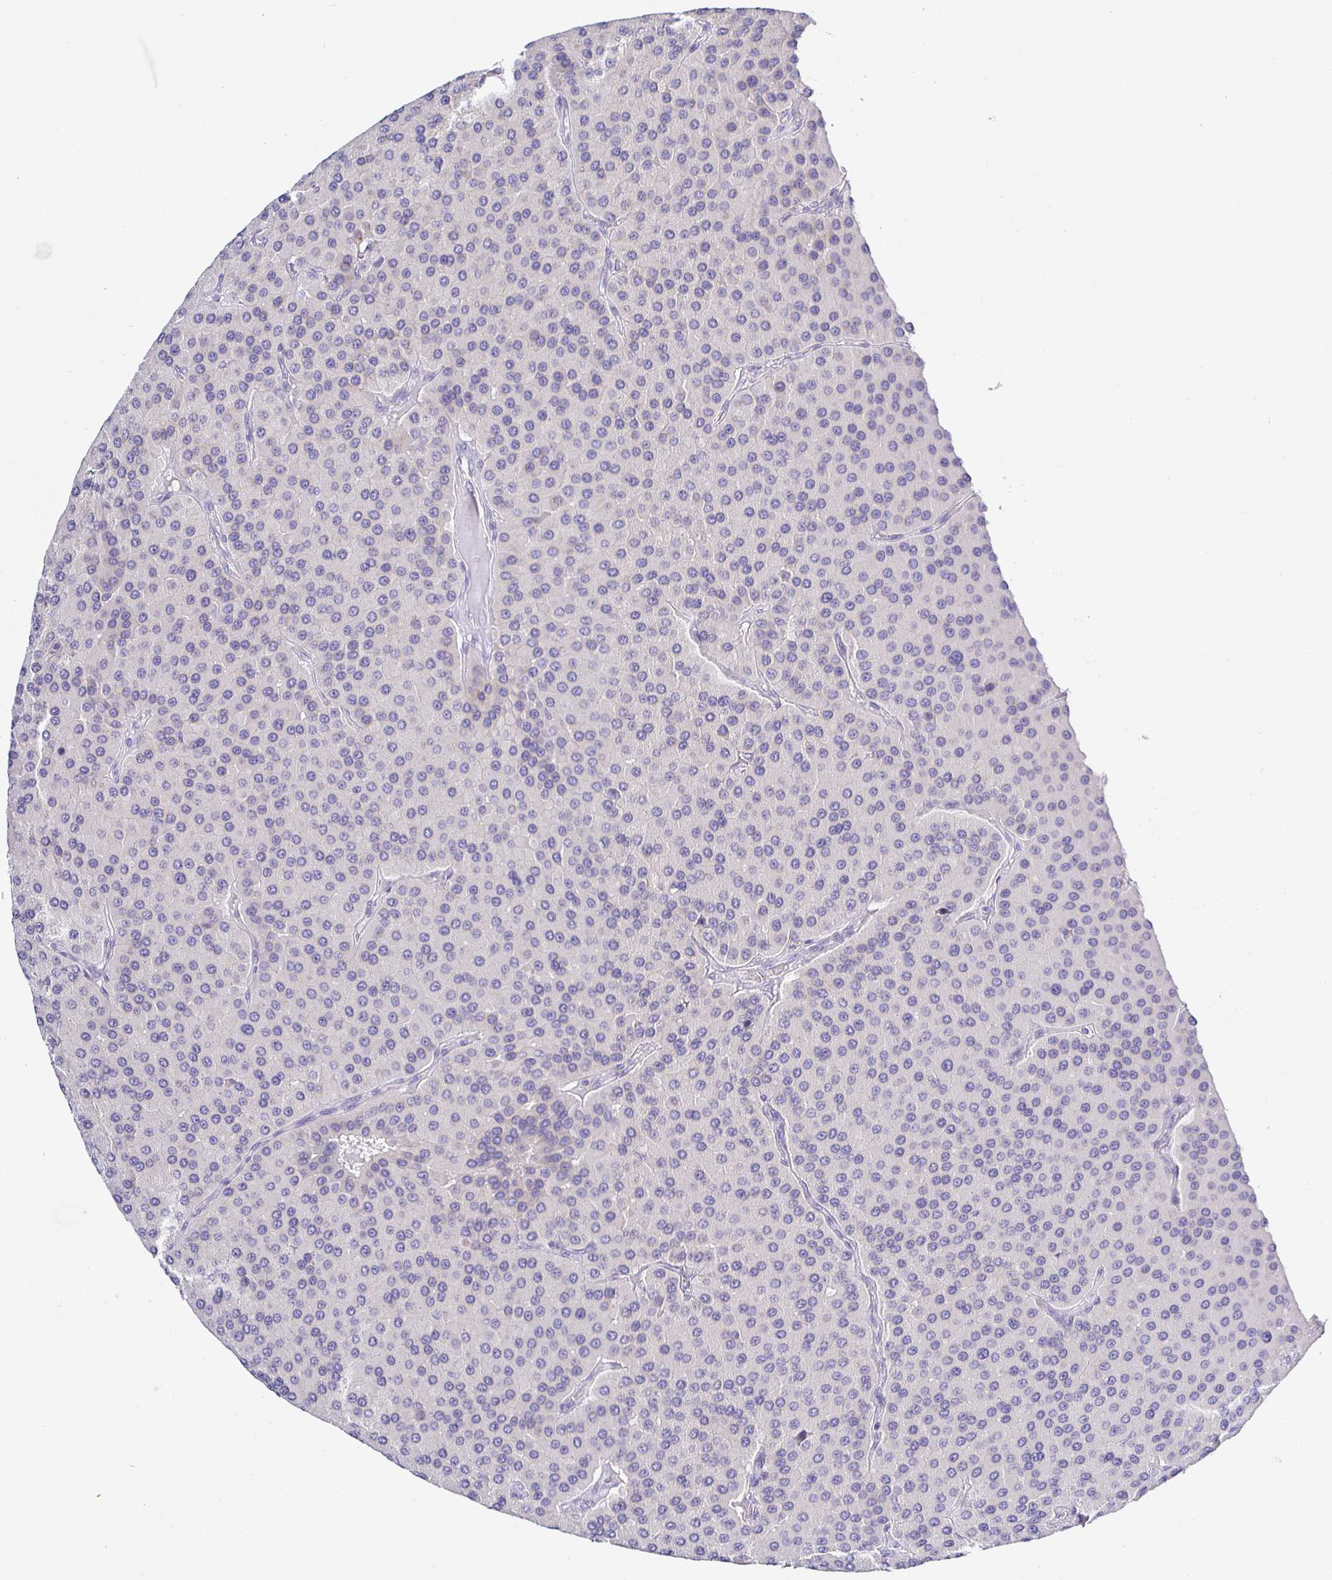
{"staining": {"intensity": "negative", "quantity": "none", "location": "none"}, "tissue": "parathyroid gland", "cell_type": "Glandular cells", "image_type": "normal", "snomed": [{"axis": "morphology", "description": "Normal tissue, NOS"}, {"axis": "morphology", "description": "Adenoma, NOS"}, {"axis": "topography", "description": "Parathyroid gland"}], "caption": "Immunohistochemical staining of normal human parathyroid gland exhibits no significant staining in glandular cells. Brightfield microscopy of immunohistochemistry (IHC) stained with DAB (brown) and hematoxylin (blue), captured at high magnification.", "gene": "OPALIN", "patient": {"sex": "female", "age": 86}}